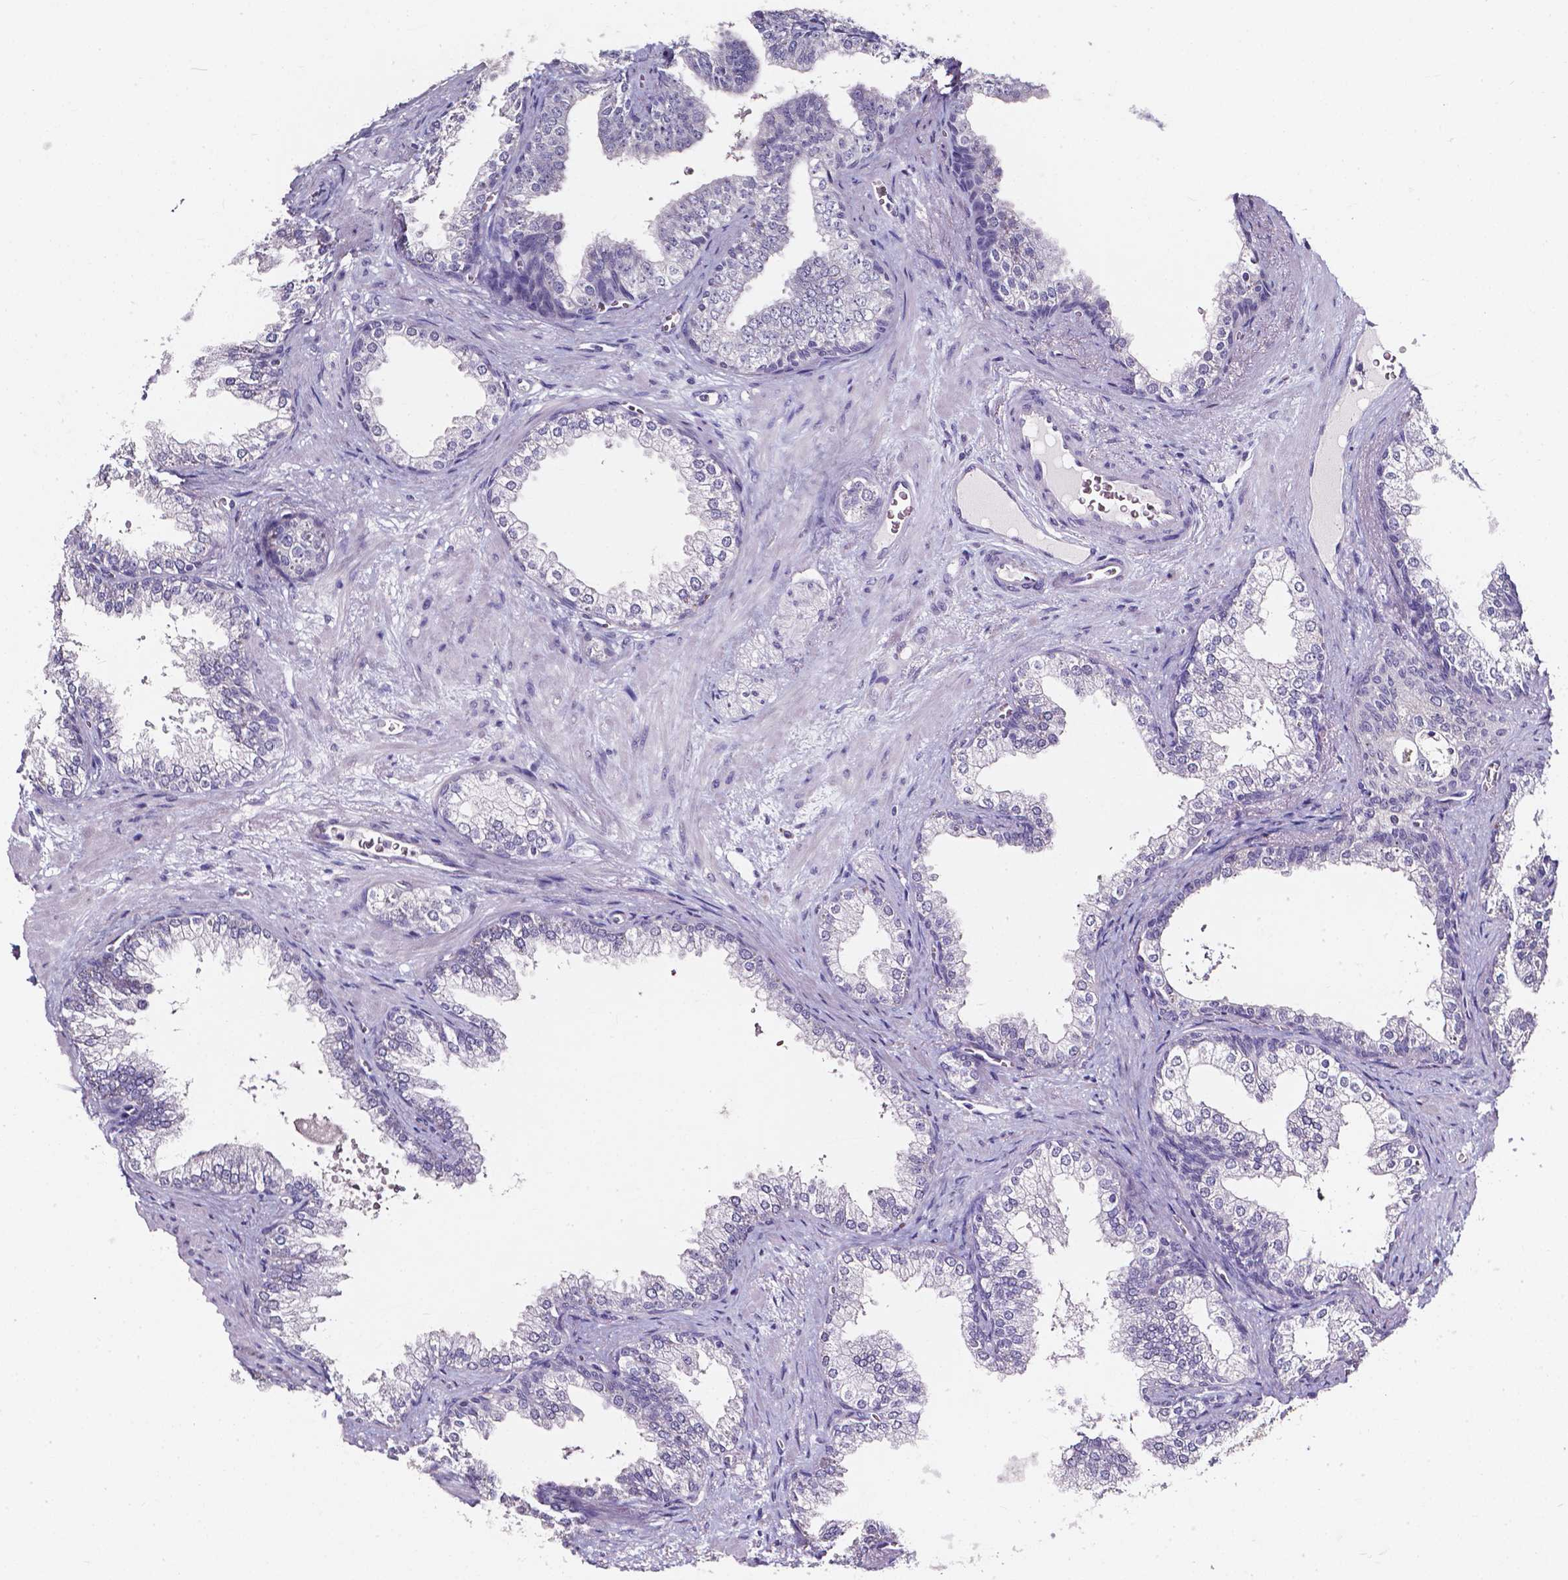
{"staining": {"intensity": "negative", "quantity": "none", "location": "none"}, "tissue": "prostate", "cell_type": "Glandular cells", "image_type": "normal", "snomed": [{"axis": "morphology", "description": "Normal tissue, NOS"}, {"axis": "topography", "description": "Prostate"}], "caption": "An image of prostate stained for a protein displays no brown staining in glandular cells.", "gene": "DEFA5", "patient": {"sex": "male", "age": 79}}